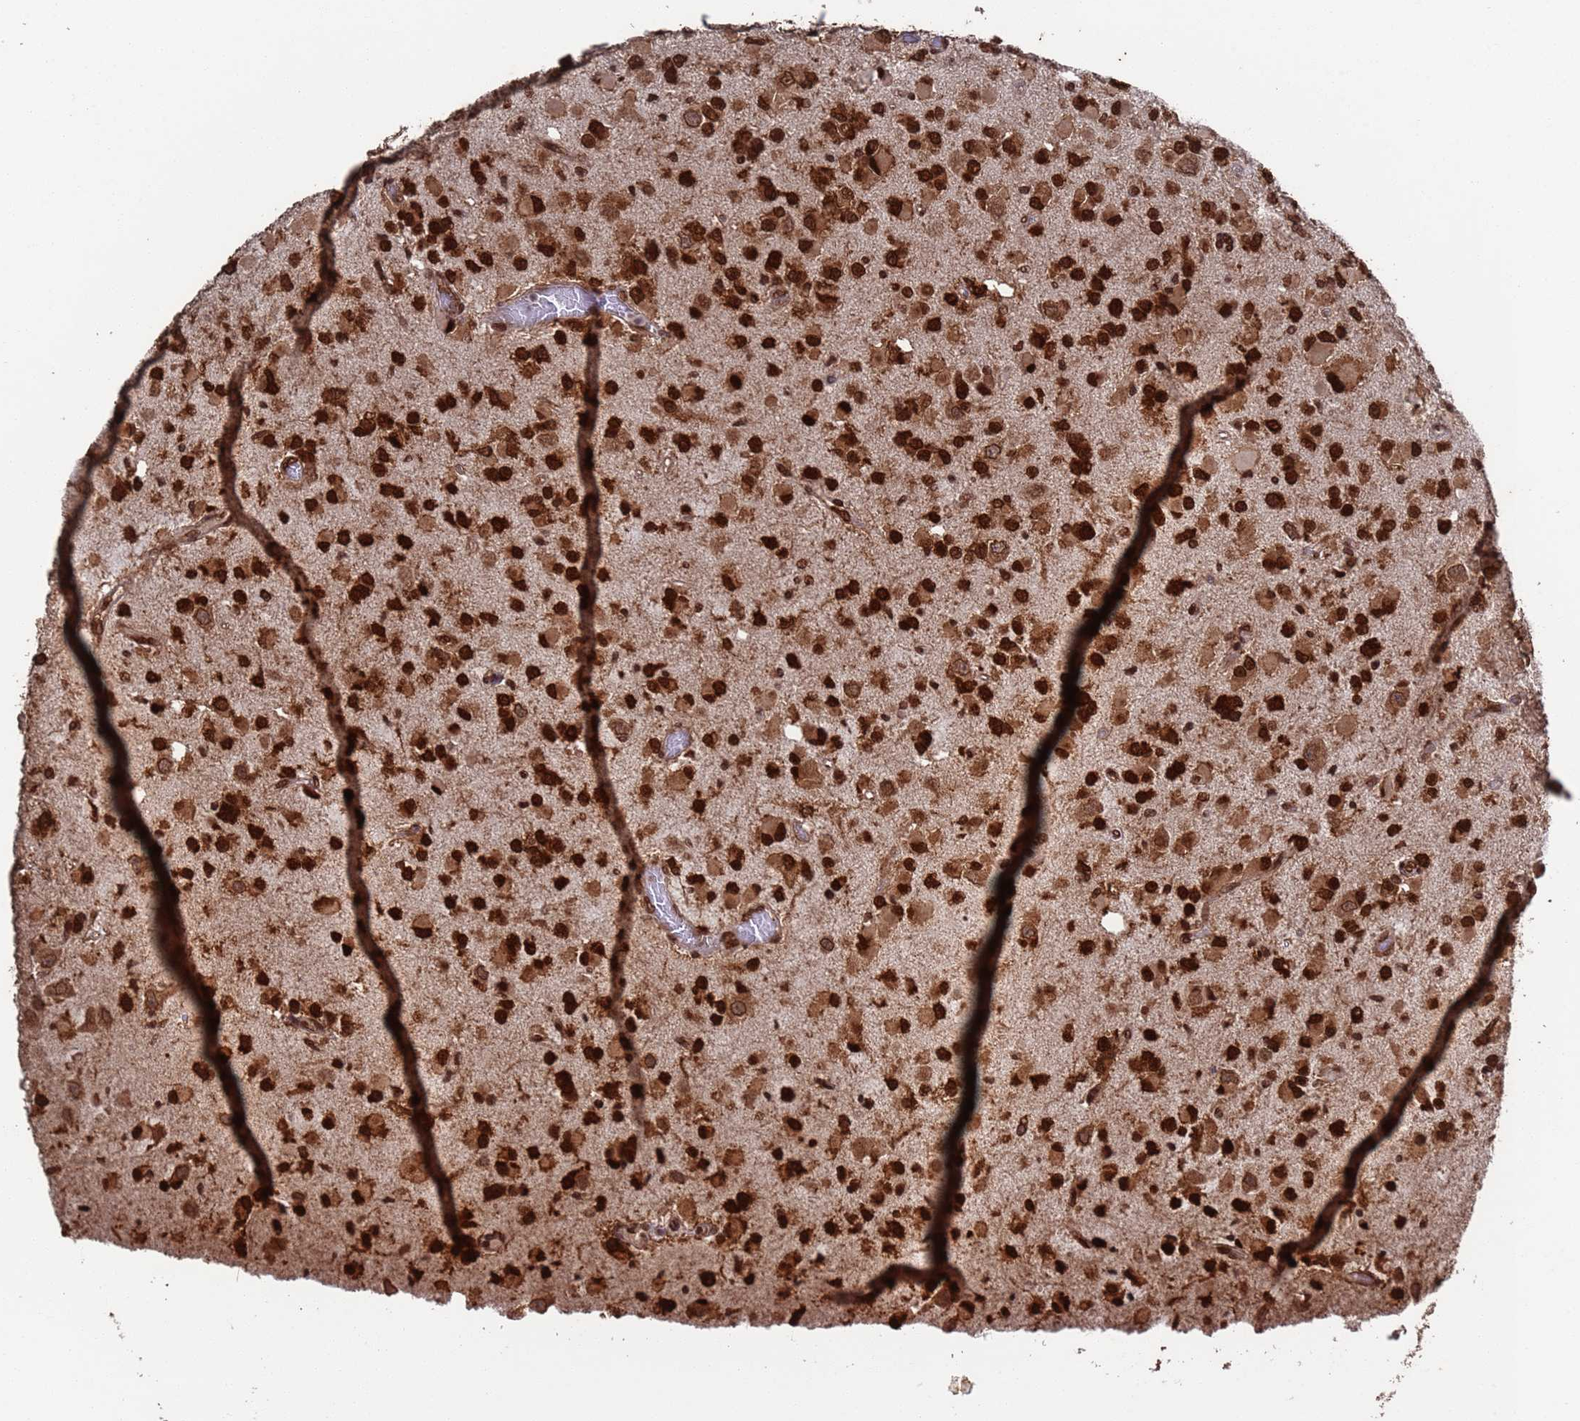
{"staining": {"intensity": "strong", "quantity": ">75%", "location": "cytoplasmic/membranous,nuclear"}, "tissue": "glioma", "cell_type": "Tumor cells", "image_type": "cancer", "snomed": [{"axis": "morphology", "description": "Glioma, malignant, High grade"}, {"axis": "topography", "description": "Brain"}], "caption": "This histopathology image displays IHC staining of human malignant glioma (high-grade), with high strong cytoplasmic/membranous and nuclear staining in approximately >75% of tumor cells.", "gene": "FUBP3", "patient": {"sex": "male", "age": 53}}